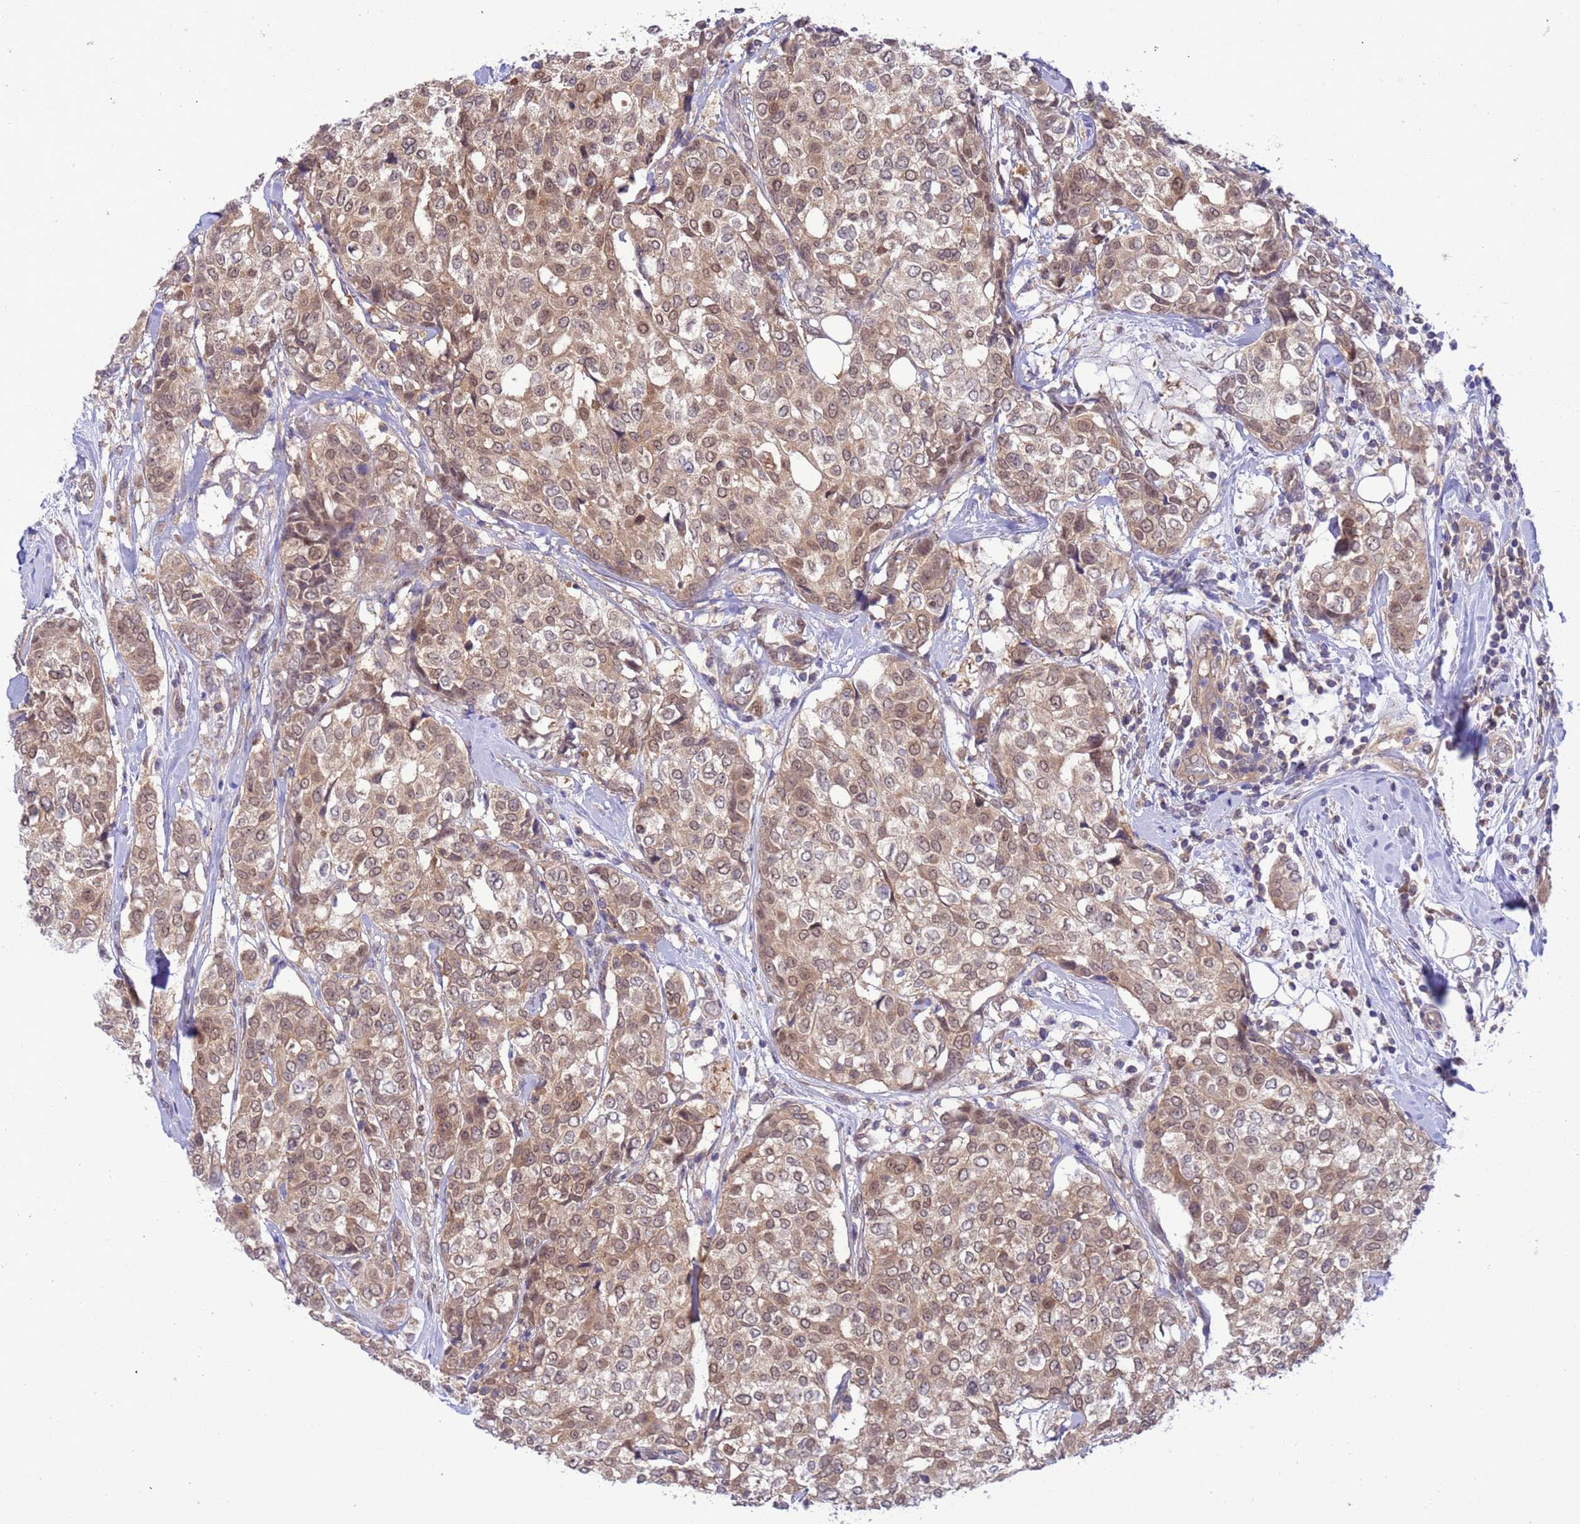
{"staining": {"intensity": "moderate", "quantity": ">75%", "location": "cytoplasmic/membranous,nuclear"}, "tissue": "breast cancer", "cell_type": "Tumor cells", "image_type": "cancer", "snomed": [{"axis": "morphology", "description": "Lobular carcinoma"}, {"axis": "topography", "description": "Breast"}], "caption": "Immunohistochemistry (IHC) of human breast cancer (lobular carcinoma) reveals medium levels of moderate cytoplasmic/membranous and nuclear staining in about >75% of tumor cells. (DAB (3,3'-diaminobenzidine) = brown stain, brightfield microscopy at high magnification).", "gene": "ZNF461", "patient": {"sex": "female", "age": 51}}